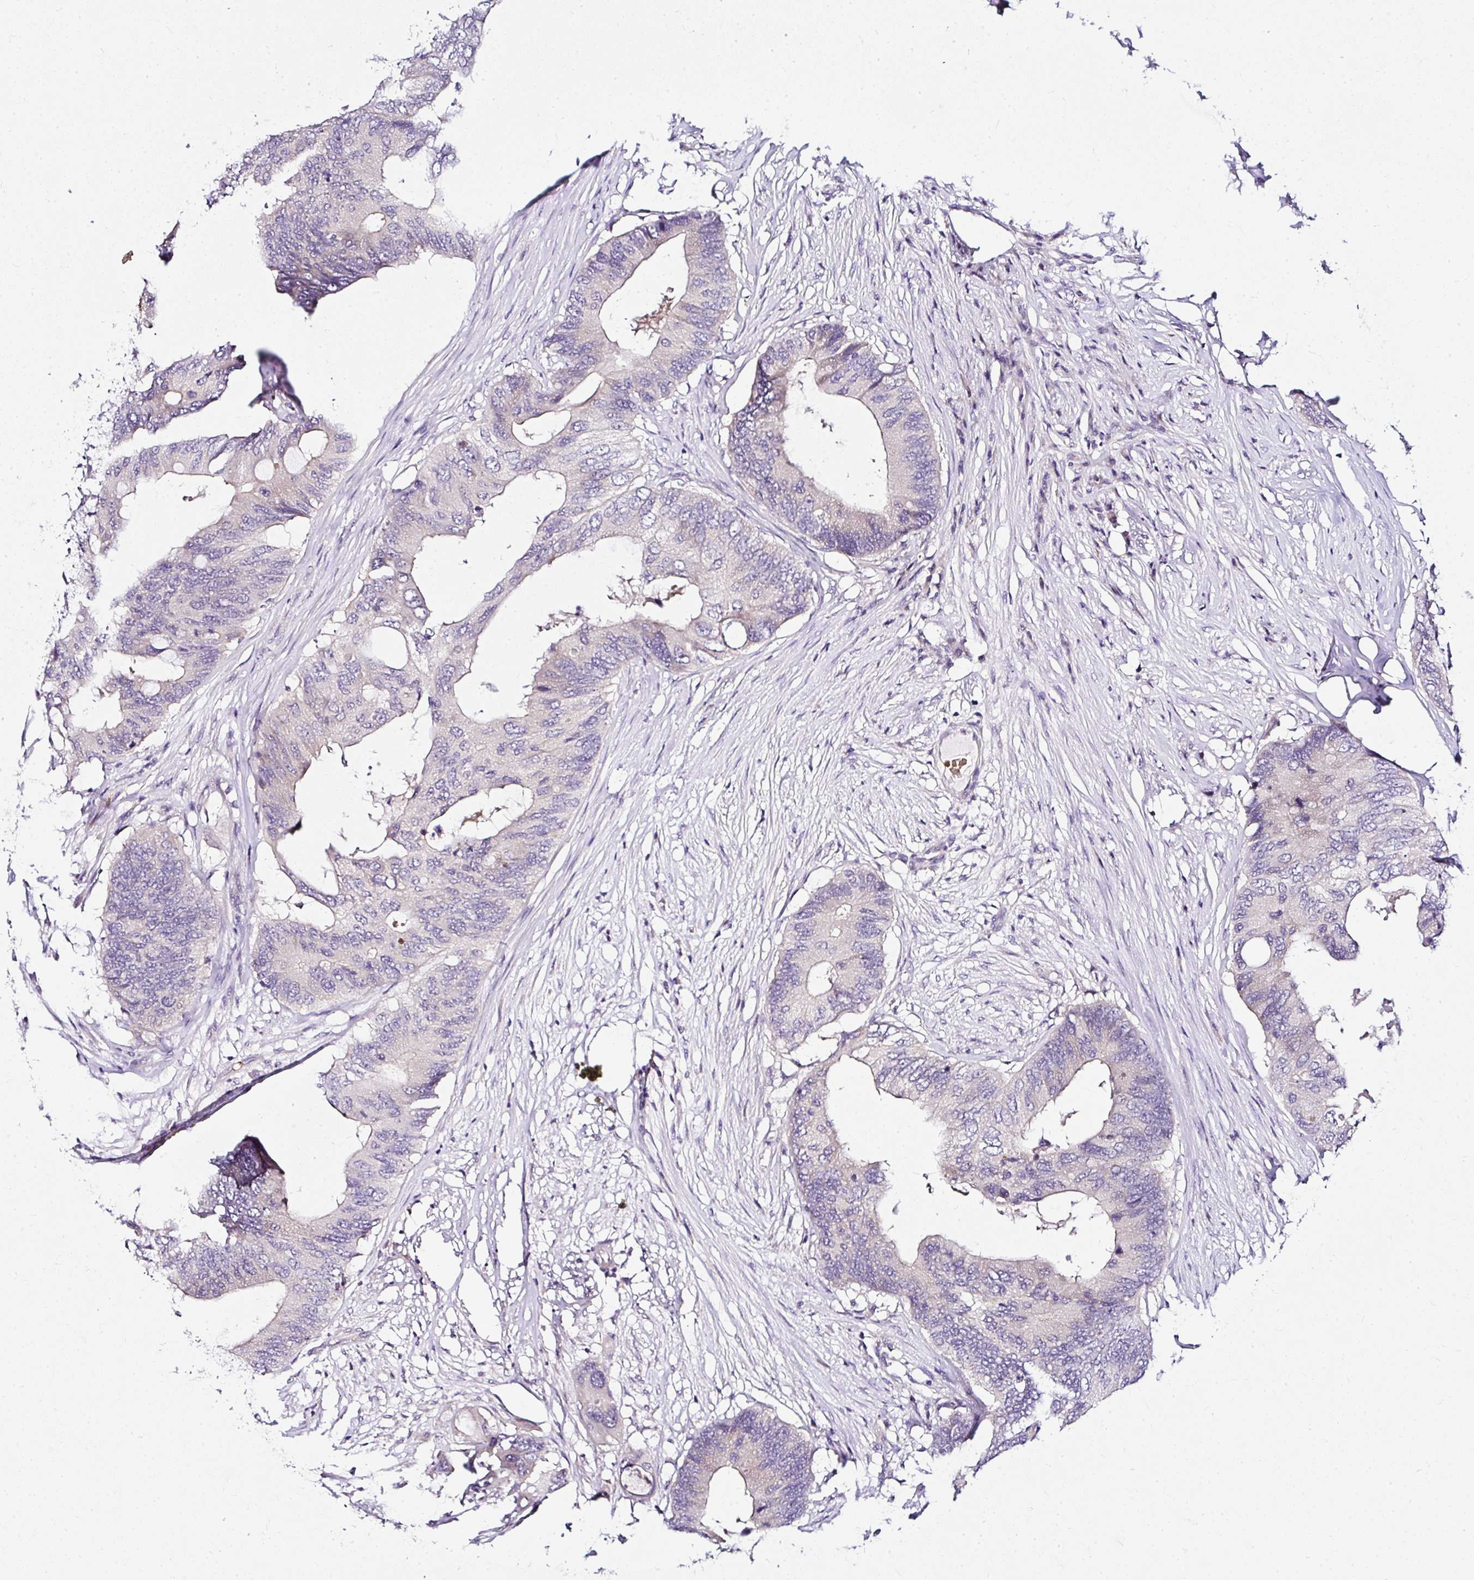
{"staining": {"intensity": "negative", "quantity": "none", "location": "none"}, "tissue": "colorectal cancer", "cell_type": "Tumor cells", "image_type": "cancer", "snomed": [{"axis": "morphology", "description": "Adenocarcinoma, NOS"}, {"axis": "topography", "description": "Colon"}], "caption": "An IHC micrograph of colorectal cancer is shown. There is no staining in tumor cells of colorectal cancer.", "gene": "DEPDC5", "patient": {"sex": "male", "age": 71}}